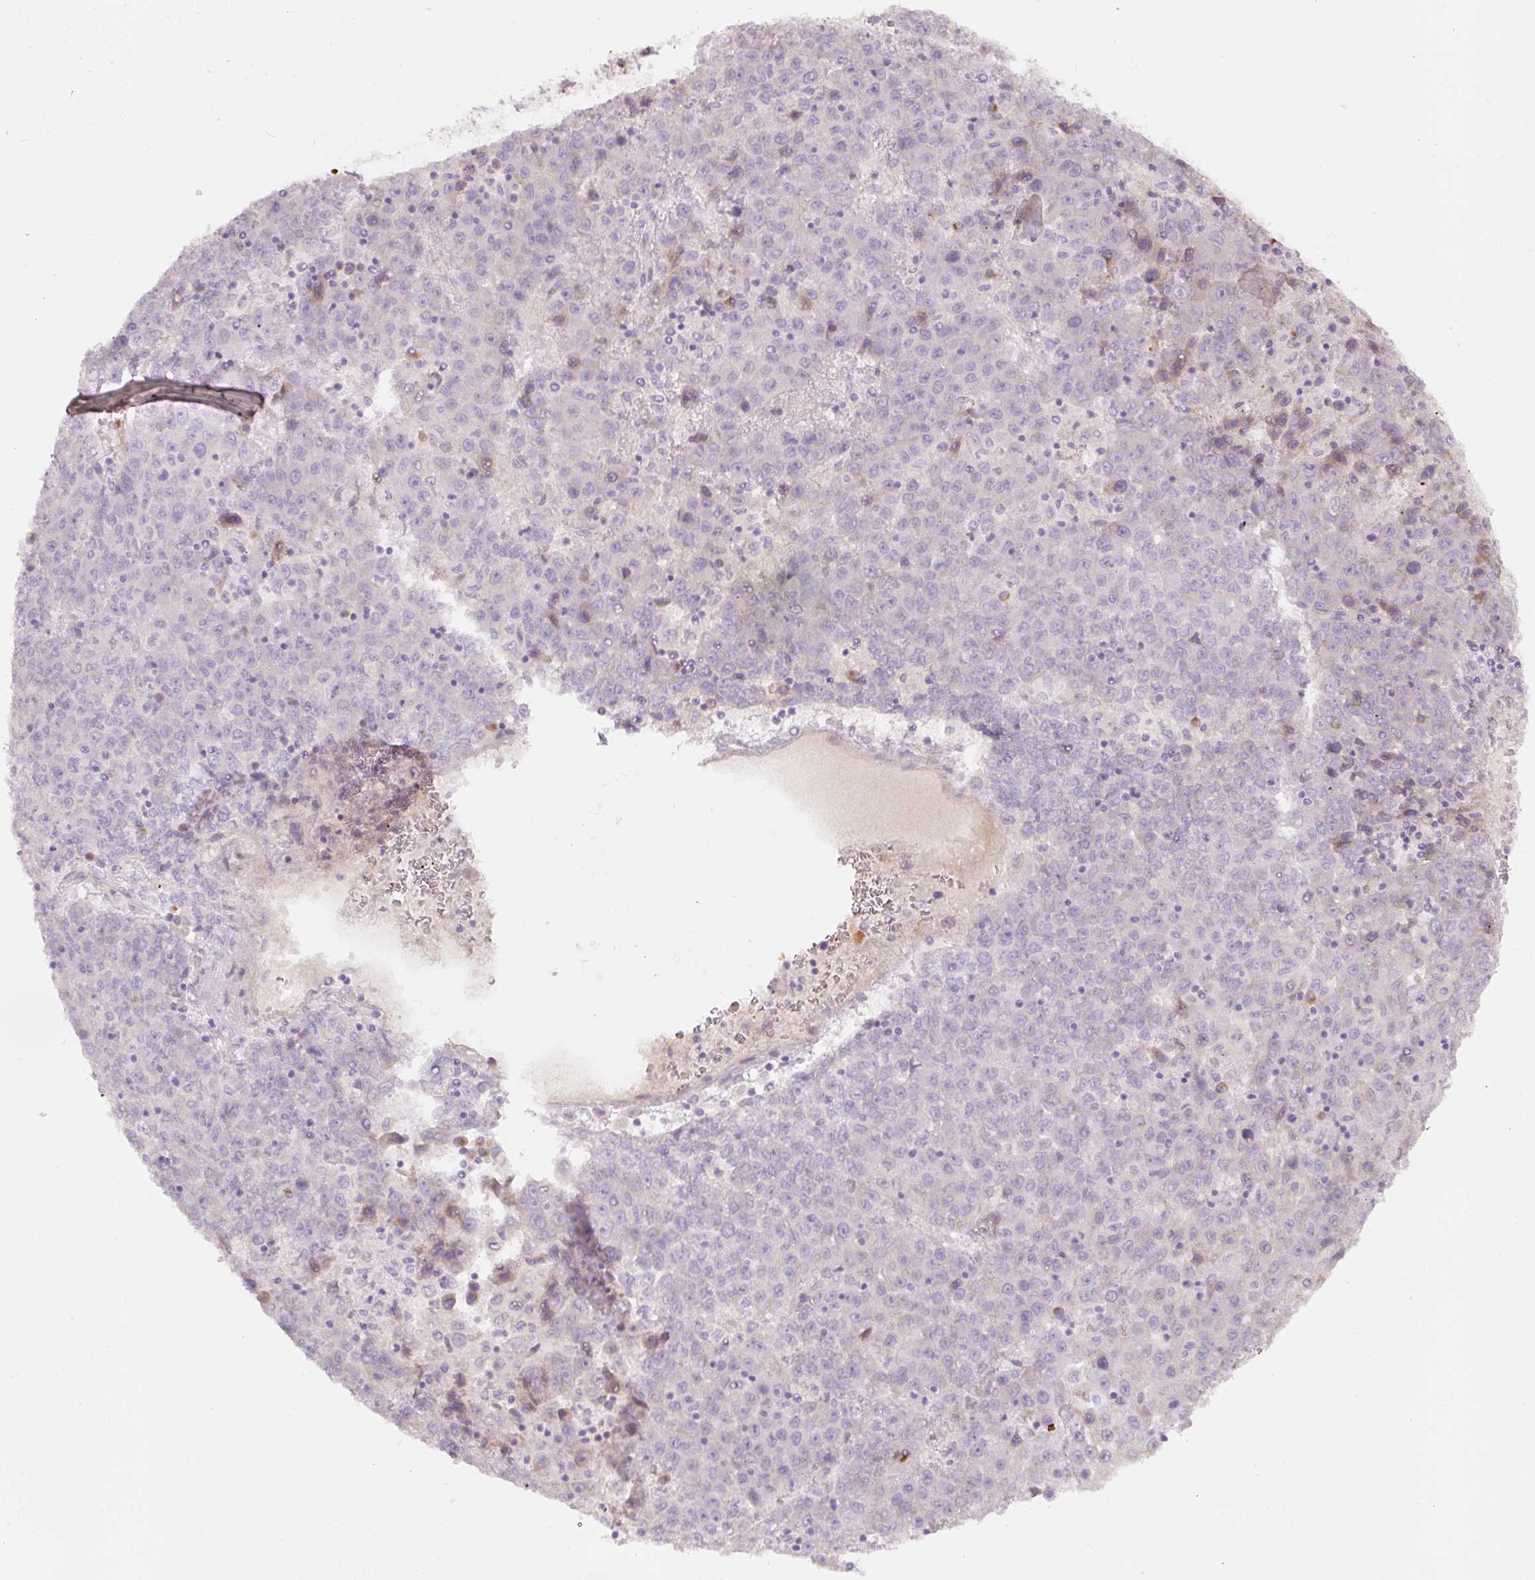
{"staining": {"intensity": "weak", "quantity": "<25%", "location": "cytoplasmic/membranous"}, "tissue": "liver cancer", "cell_type": "Tumor cells", "image_type": "cancer", "snomed": [{"axis": "morphology", "description": "Carcinoma, Hepatocellular, NOS"}, {"axis": "topography", "description": "Liver"}], "caption": "A micrograph of liver hepatocellular carcinoma stained for a protein reveals no brown staining in tumor cells.", "gene": "NBPF11", "patient": {"sex": "female", "age": 53}}